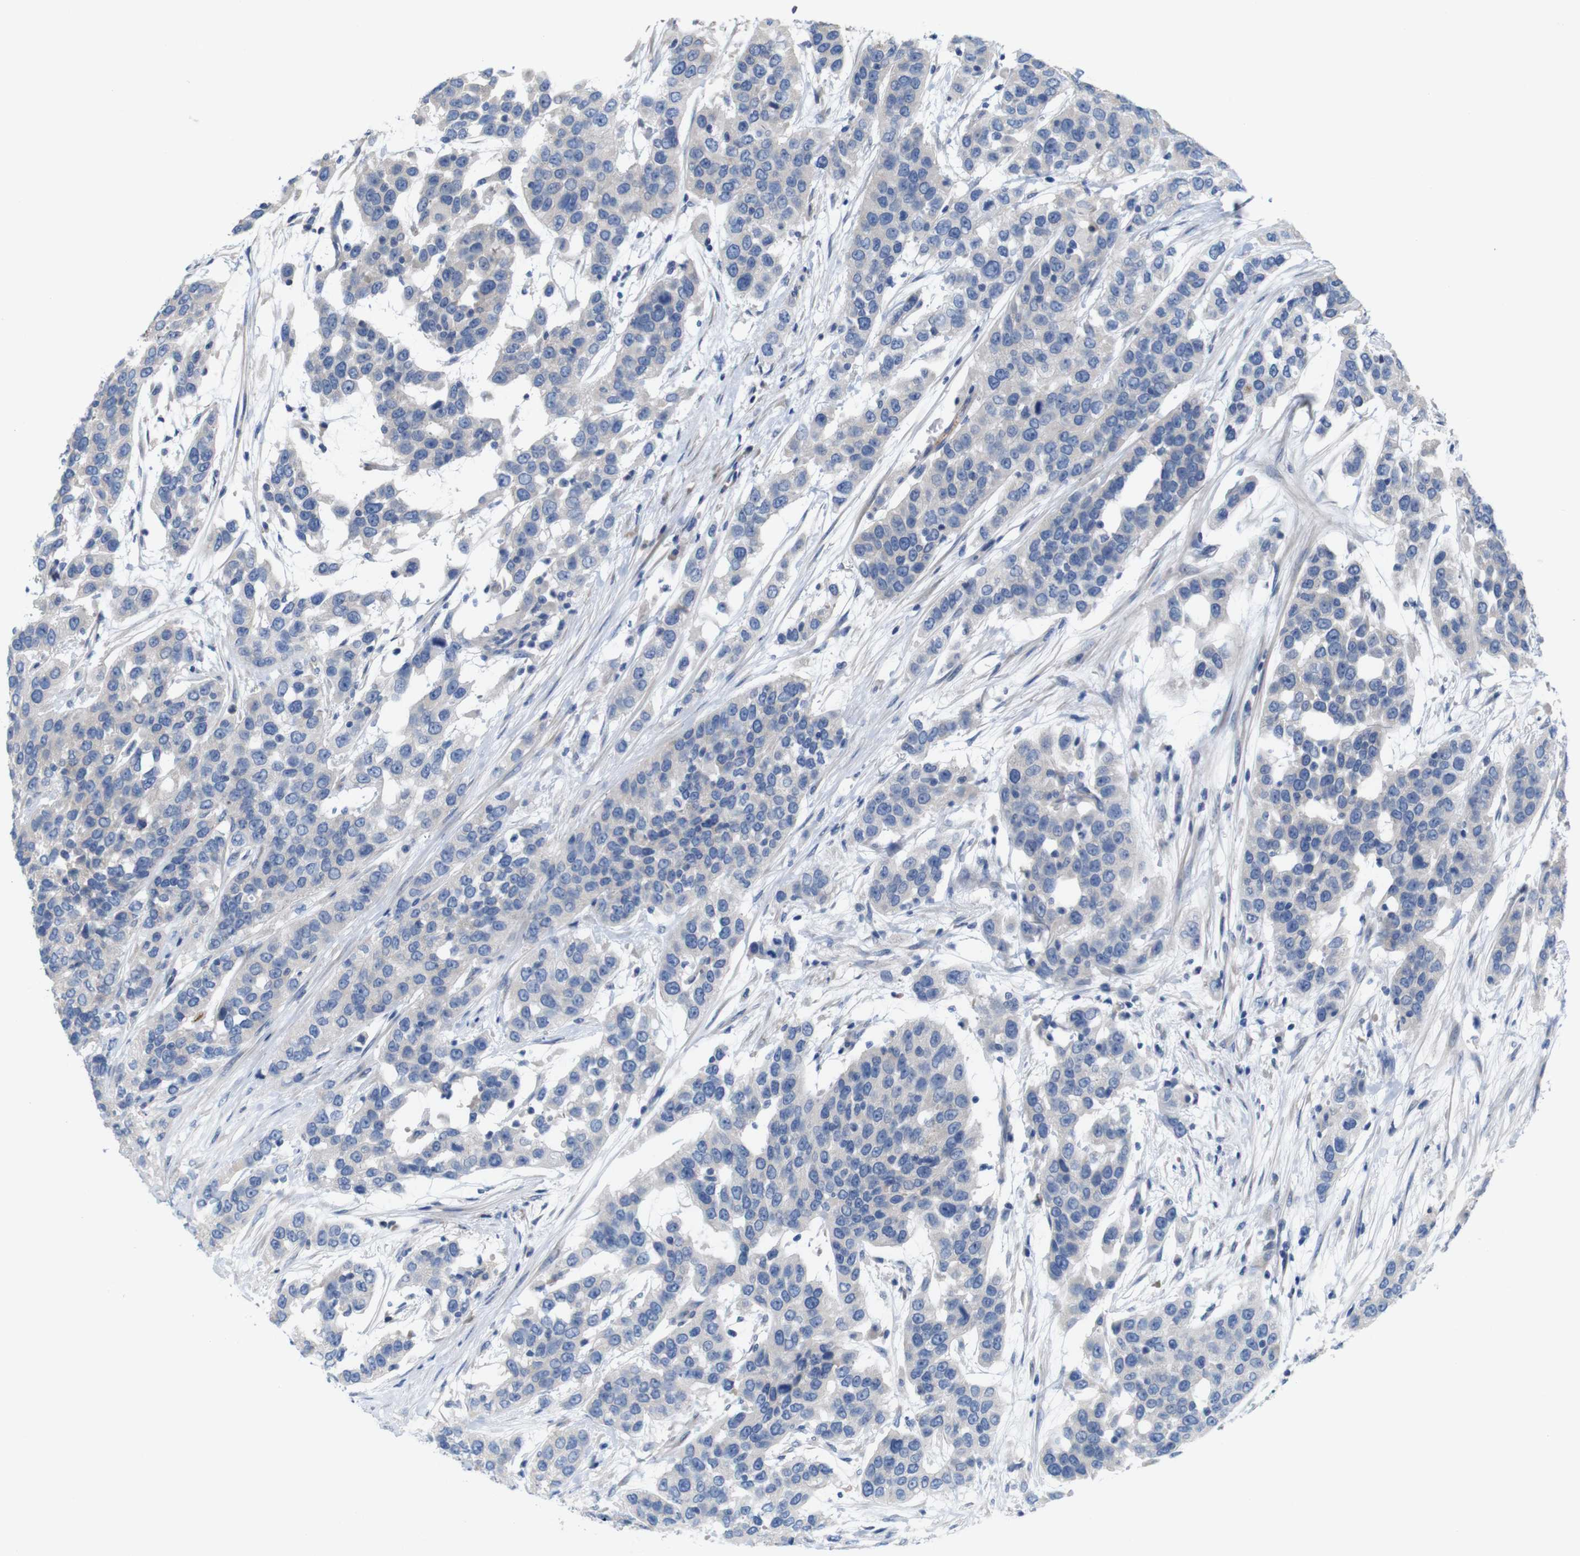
{"staining": {"intensity": "negative", "quantity": "none", "location": "none"}, "tissue": "urothelial cancer", "cell_type": "Tumor cells", "image_type": "cancer", "snomed": [{"axis": "morphology", "description": "Urothelial carcinoma, High grade"}, {"axis": "topography", "description": "Urinary bladder"}], "caption": "Immunohistochemistry (IHC) photomicrograph of human urothelial cancer stained for a protein (brown), which demonstrates no expression in tumor cells.", "gene": "MYEOV", "patient": {"sex": "female", "age": 80}}